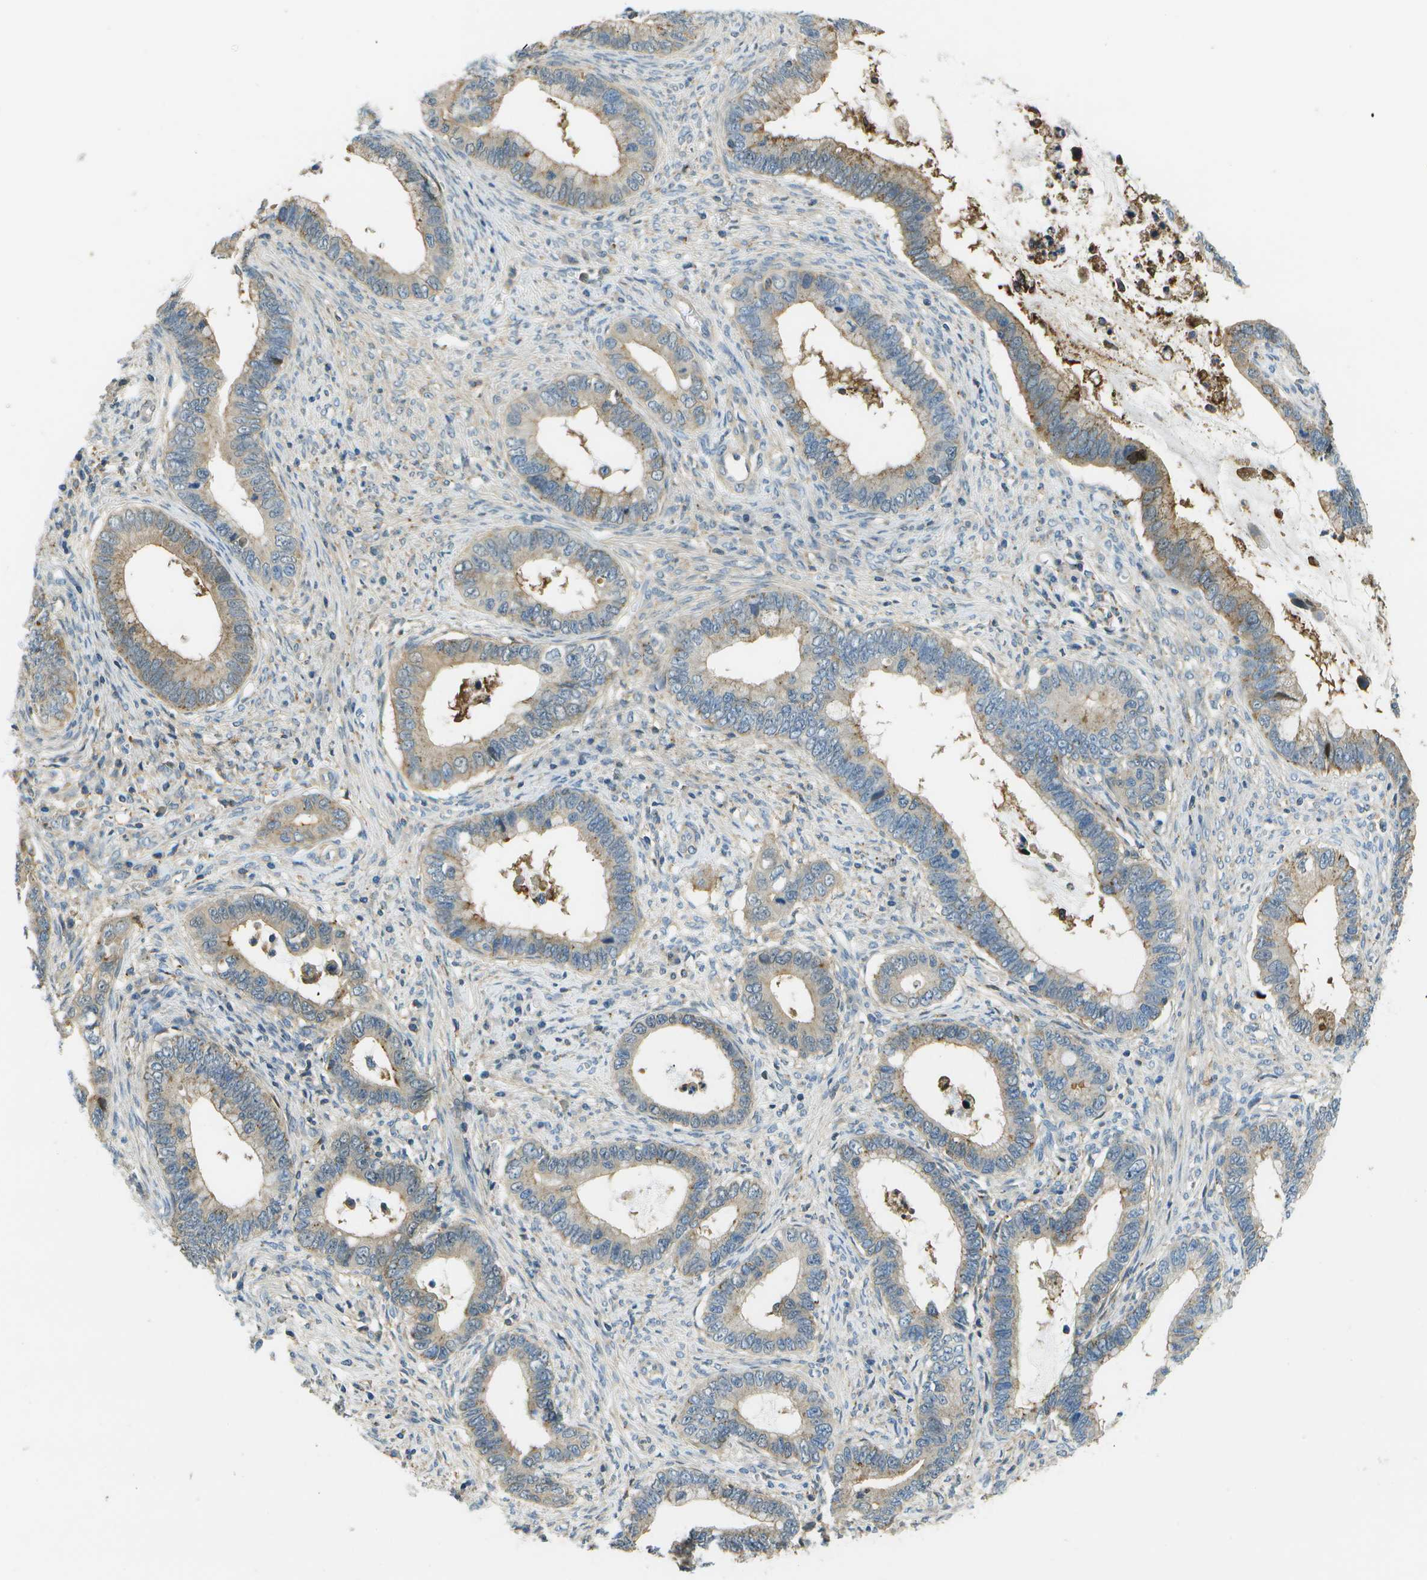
{"staining": {"intensity": "weak", "quantity": "25%-75%", "location": "cytoplasmic/membranous"}, "tissue": "cervical cancer", "cell_type": "Tumor cells", "image_type": "cancer", "snomed": [{"axis": "morphology", "description": "Adenocarcinoma, NOS"}, {"axis": "topography", "description": "Cervix"}], "caption": "Cervical adenocarcinoma tissue displays weak cytoplasmic/membranous positivity in about 25%-75% of tumor cells", "gene": "LRRC66", "patient": {"sex": "female", "age": 44}}